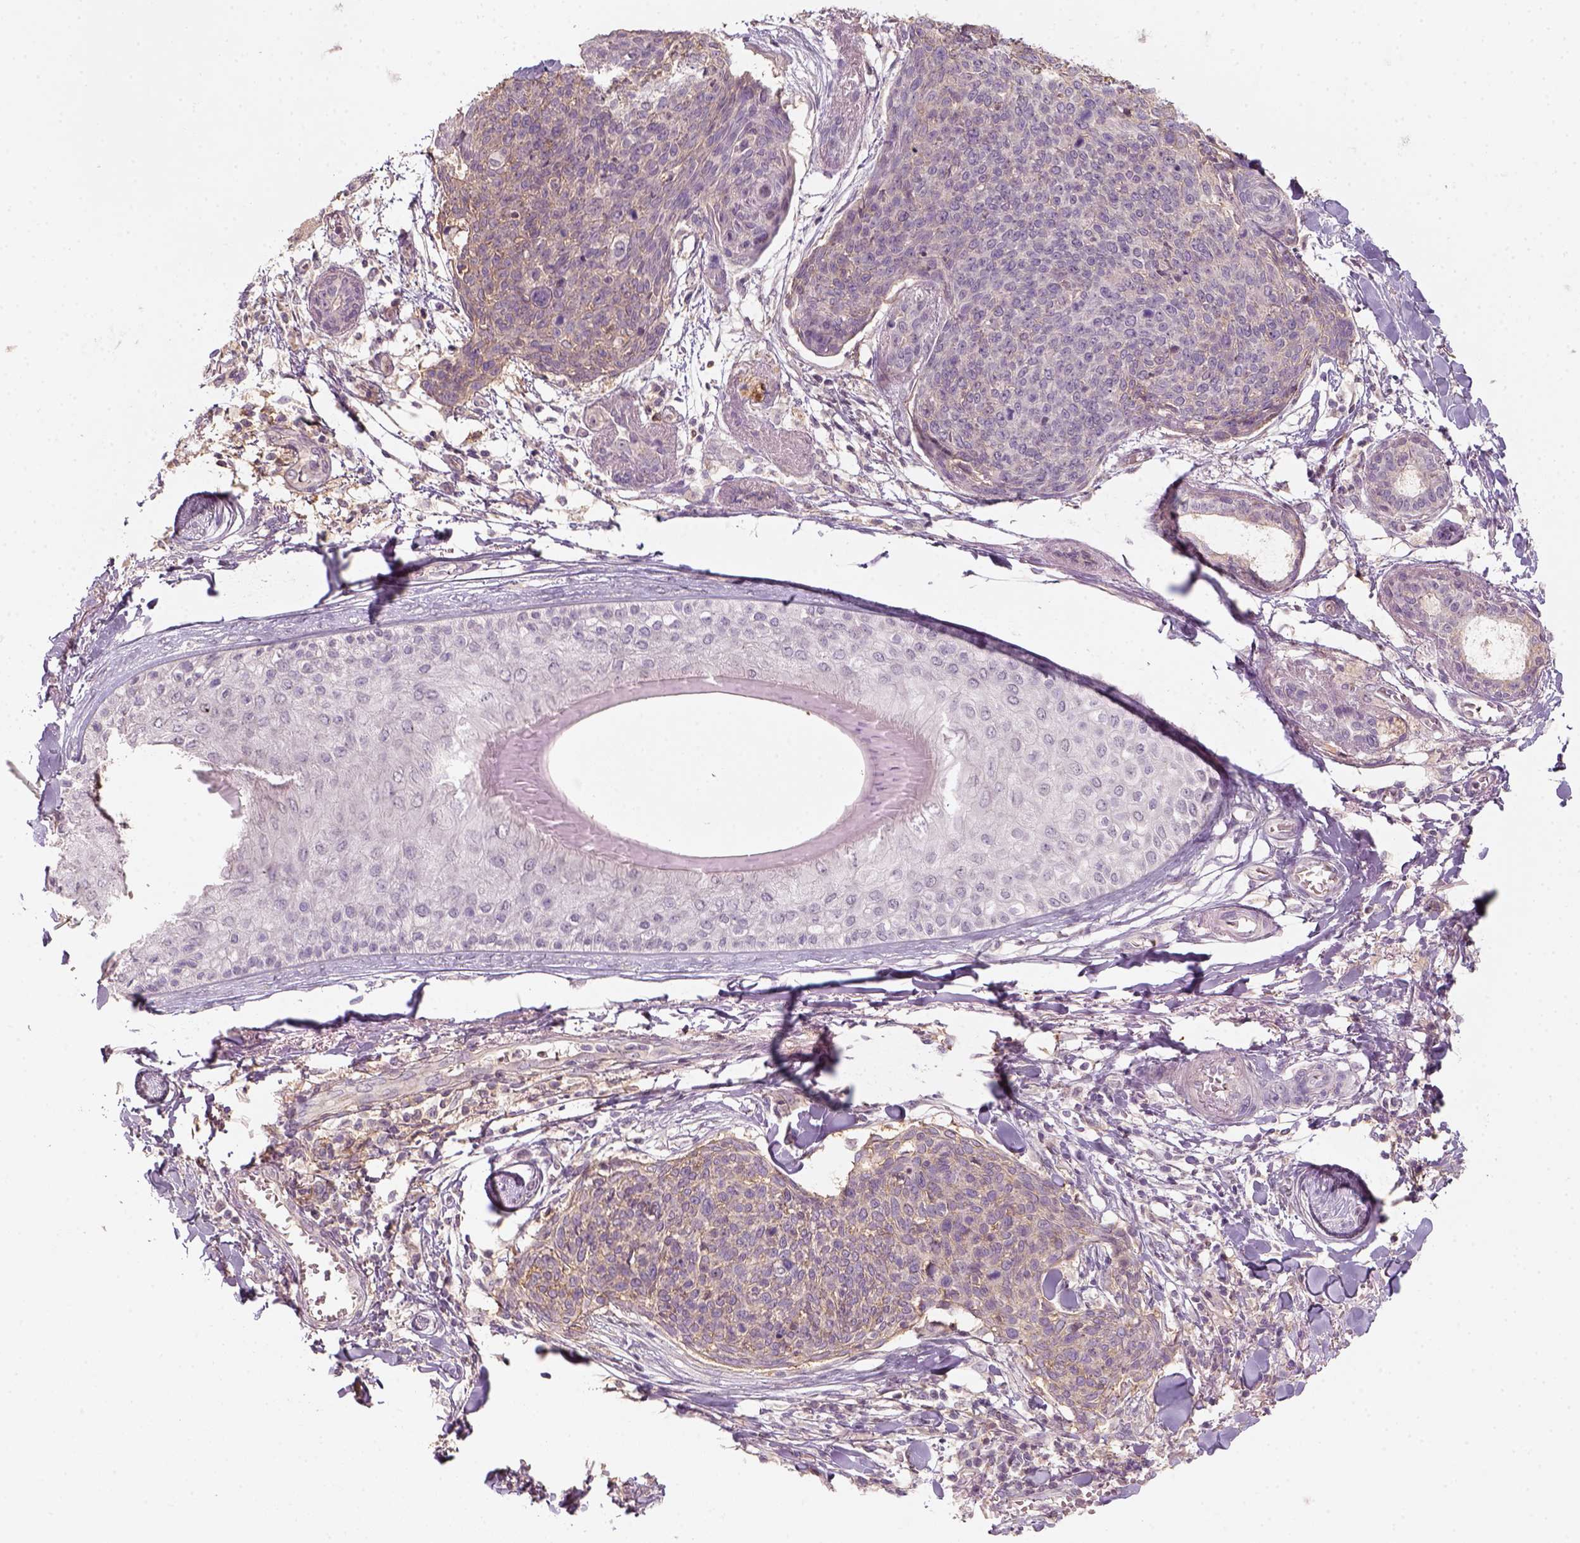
{"staining": {"intensity": "weak", "quantity": "<25%", "location": "cytoplasmic/membranous"}, "tissue": "skin cancer", "cell_type": "Tumor cells", "image_type": "cancer", "snomed": [{"axis": "morphology", "description": "Squamous cell carcinoma, NOS"}, {"axis": "topography", "description": "Skin"}, {"axis": "topography", "description": "Vulva"}], "caption": "Tumor cells are negative for protein expression in human skin cancer.", "gene": "AQP9", "patient": {"sex": "female", "age": 75}}